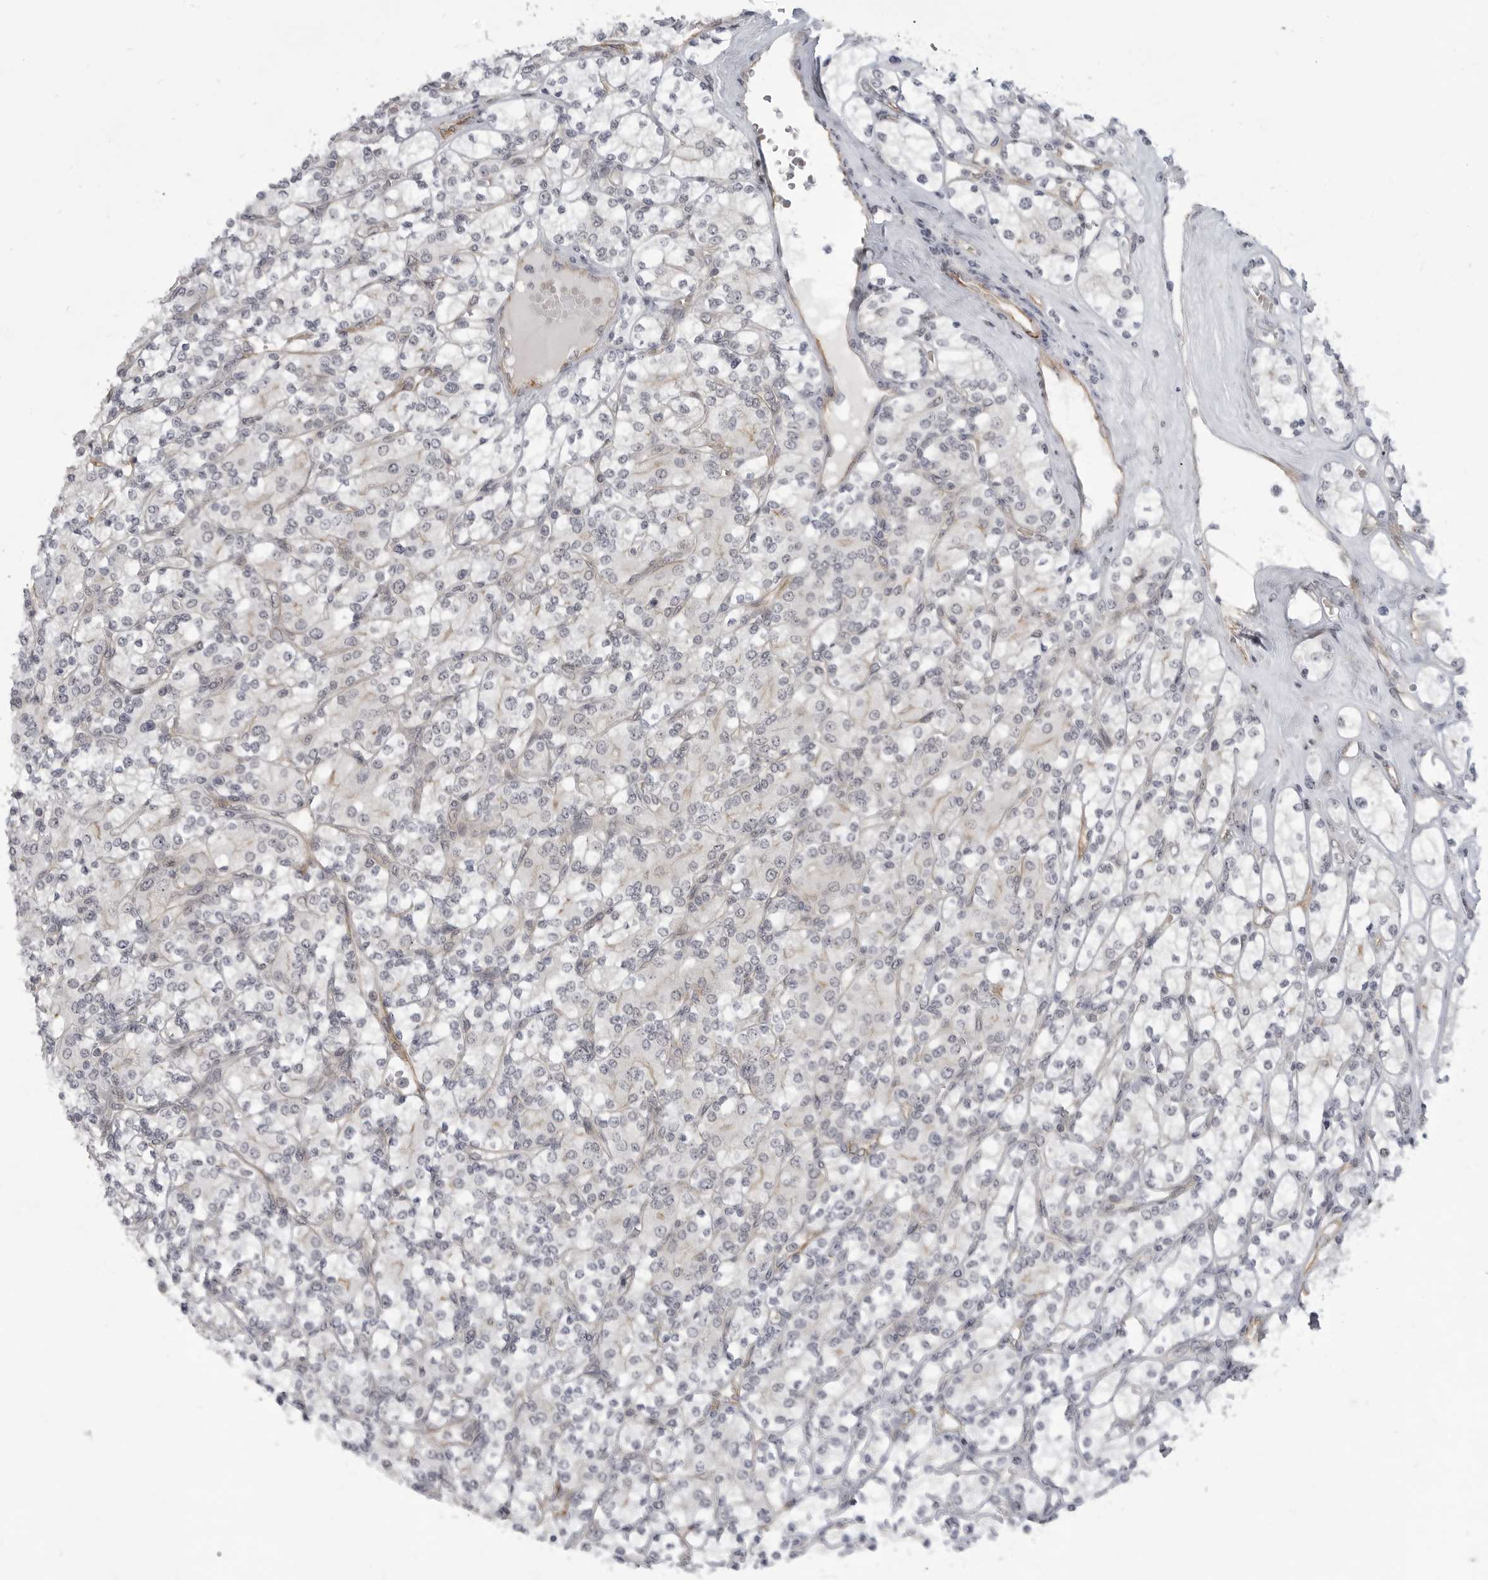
{"staining": {"intensity": "negative", "quantity": "none", "location": "none"}, "tissue": "renal cancer", "cell_type": "Tumor cells", "image_type": "cancer", "snomed": [{"axis": "morphology", "description": "Adenocarcinoma, NOS"}, {"axis": "topography", "description": "Kidney"}], "caption": "IHC image of renal adenocarcinoma stained for a protein (brown), which exhibits no expression in tumor cells.", "gene": "CEP295NL", "patient": {"sex": "male", "age": 77}}